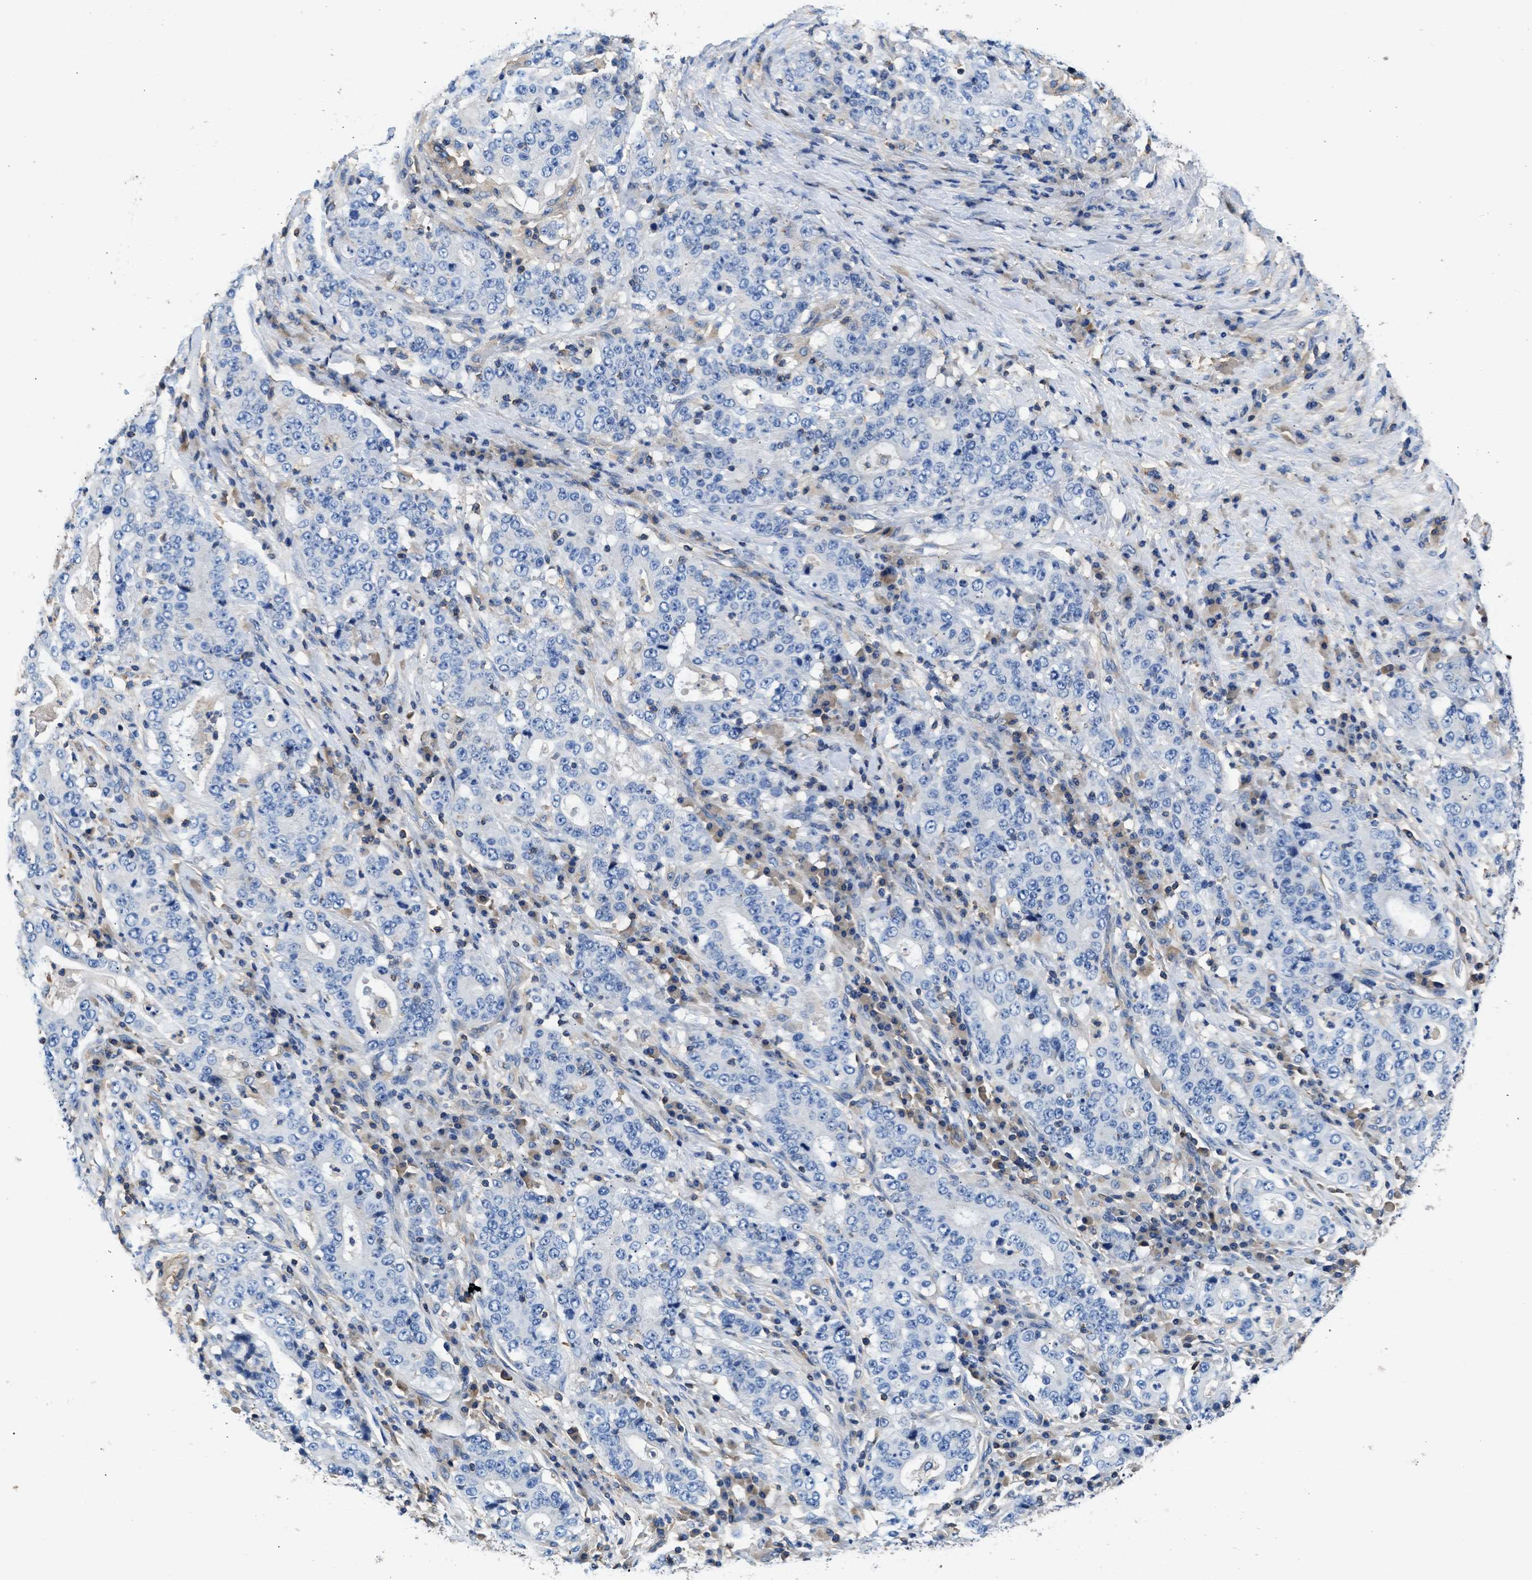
{"staining": {"intensity": "negative", "quantity": "none", "location": "none"}, "tissue": "stomach cancer", "cell_type": "Tumor cells", "image_type": "cancer", "snomed": [{"axis": "morphology", "description": "Normal tissue, NOS"}, {"axis": "morphology", "description": "Adenocarcinoma, NOS"}, {"axis": "topography", "description": "Stomach, upper"}, {"axis": "topography", "description": "Stomach"}], "caption": "Immunohistochemistry (IHC) of human stomach cancer displays no expression in tumor cells.", "gene": "KCNQ4", "patient": {"sex": "male", "age": 59}}